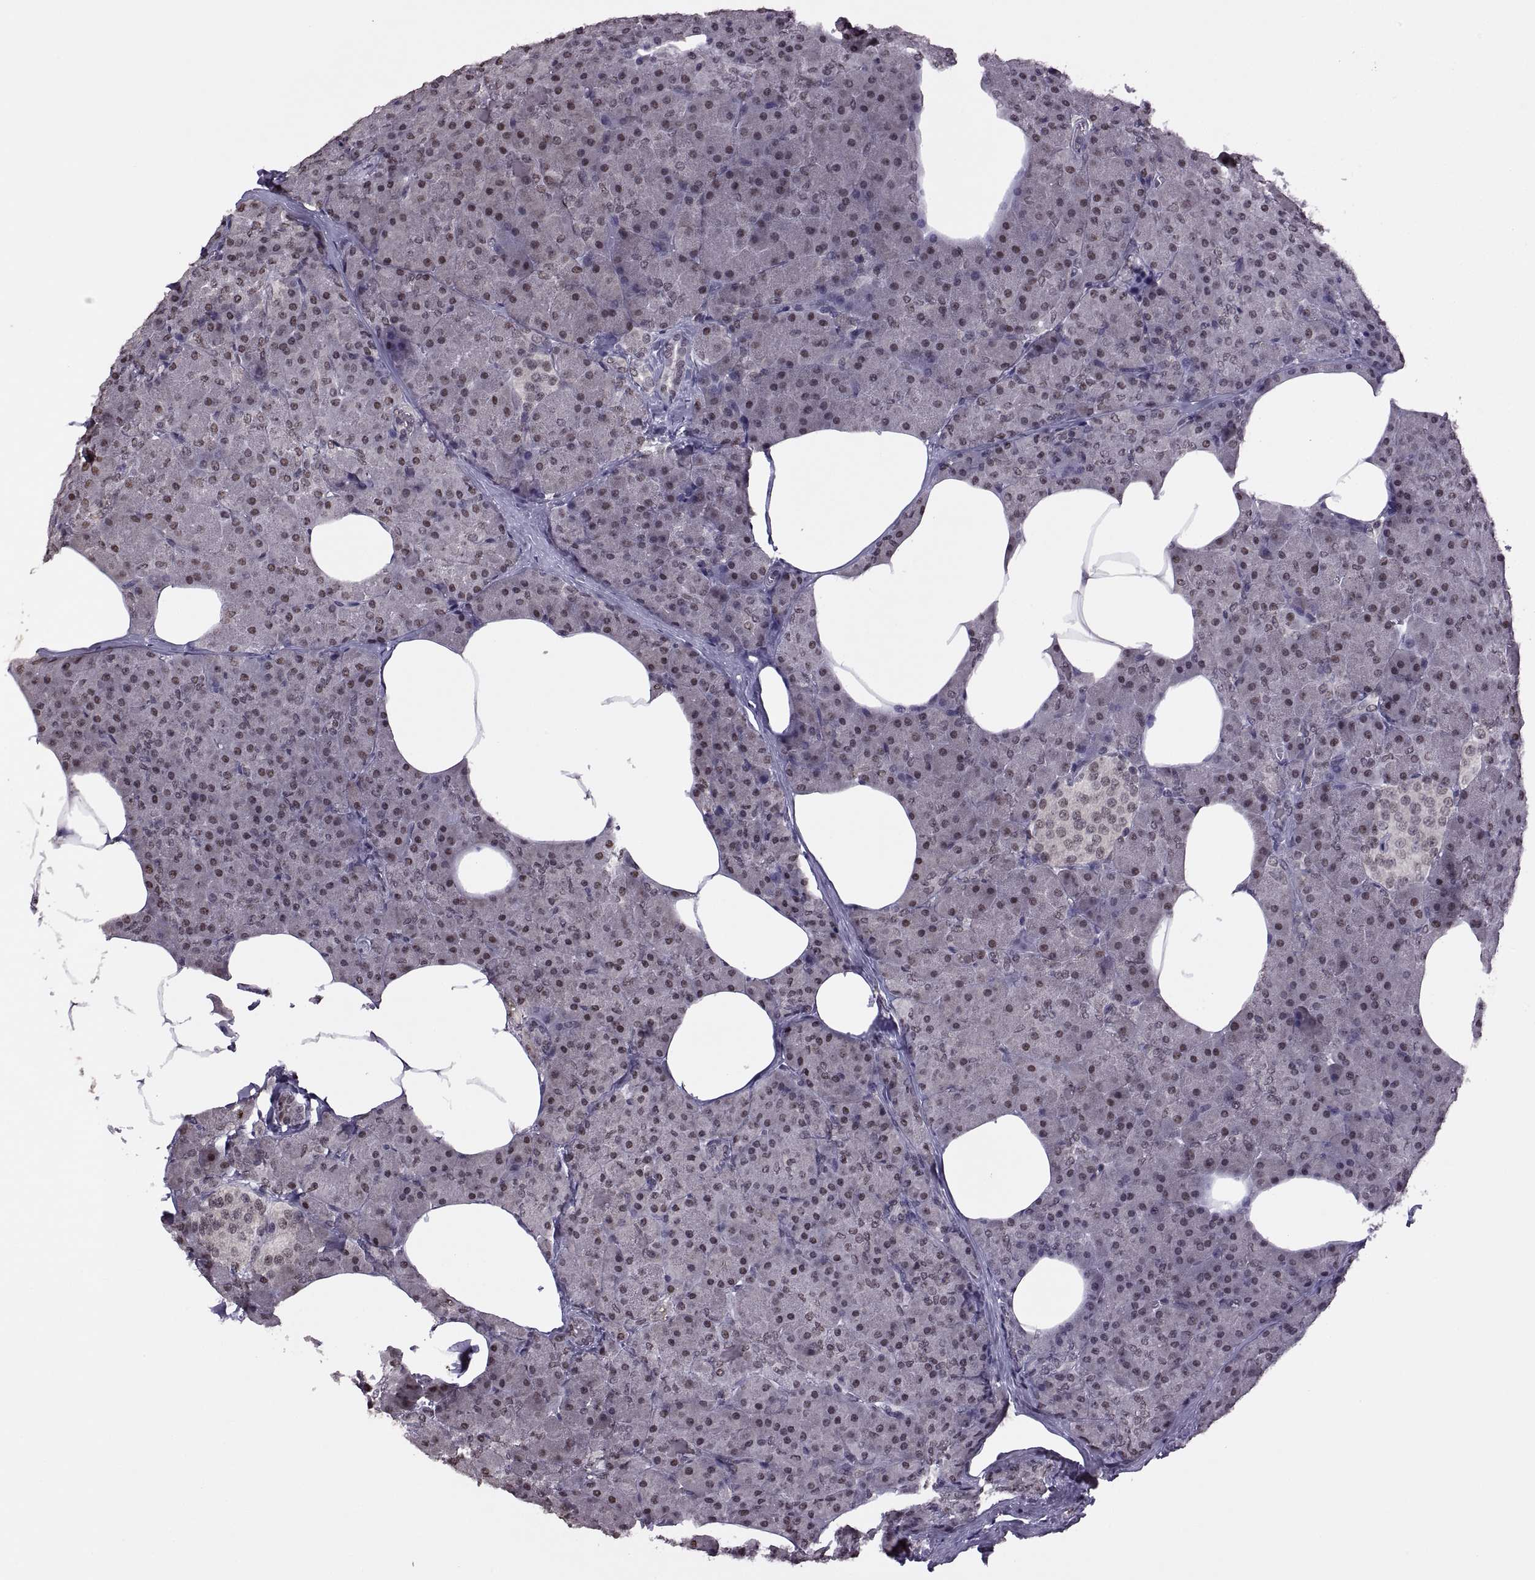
{"staining": {"intensity": "weak", "quantity": "<25%", "location": "nuclear"}, "tissue": "pancreas", "cell_type": "Exocrine glandular cells", "image_type": "normal", "snomed": [{"axis": "morphology", "description": "Normal tissue, NOS"}, {"axis": "topography", "description": "Pancreas"}], "caption": "Exocrine glandular cells show no significant protein positivity in unremarkable pancreas. (Brightfield microscopy of DAB immunohistochemistry at high magnification).", "gene": "INTS3", "patient": {"sex": "female", "age": 45}}